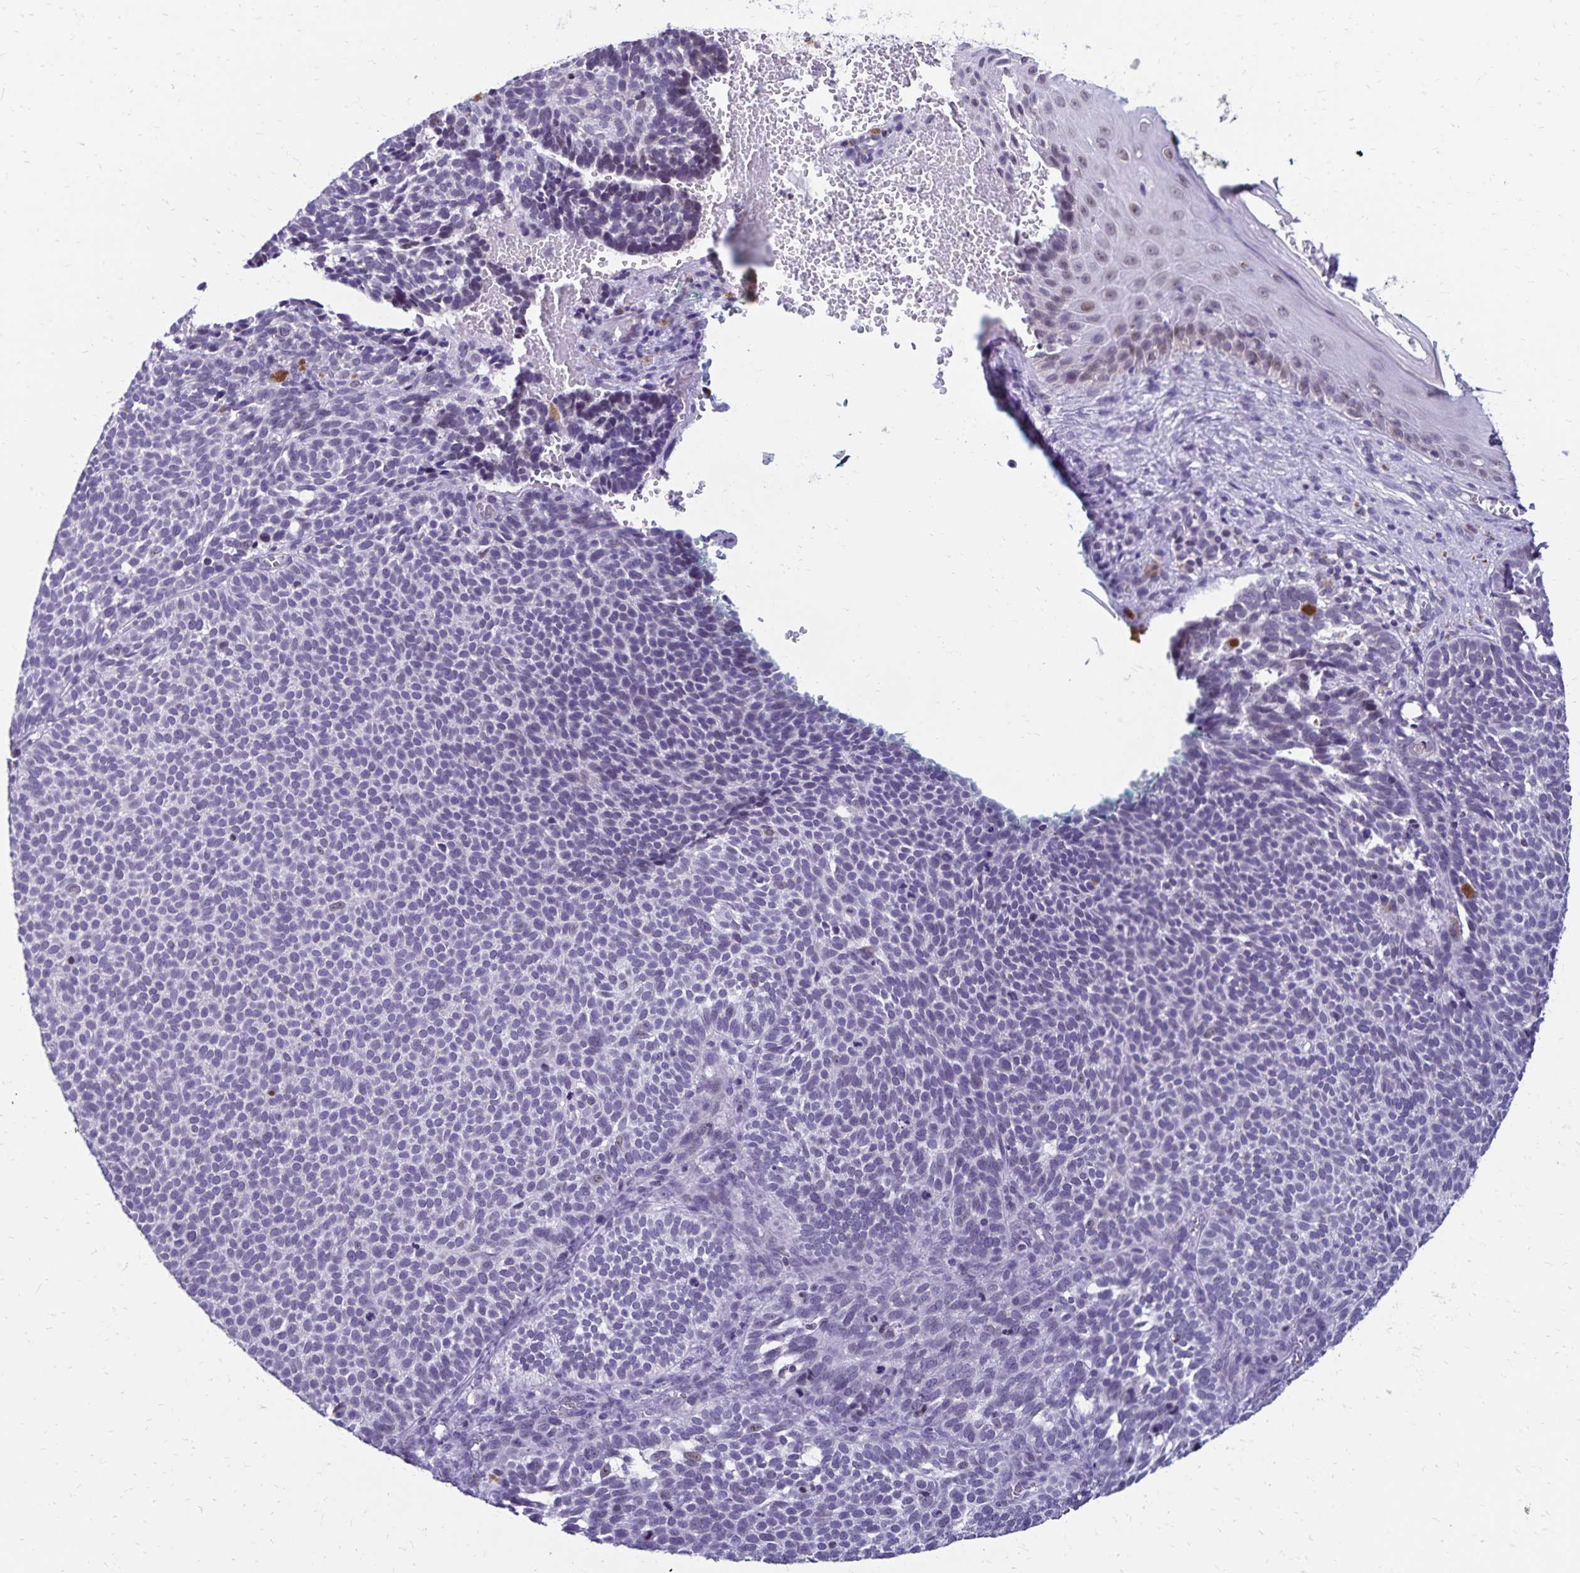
{"staining": {"intensity": "negative", "quantity": "none", "location": "none"}, "tissue": "skin cancer", "cell_type": "Tumor cells", "image_type": "cancer", "snomed": [{"axis": "morphology", "description": "Basal cell carcinoma"}, {"axis": "topography", "description": "Skin"}], "caption": "Immunohistochemistry photomicrograph of skin cancer stained for a protein (brown), which reveals no staining in tumor cells.", "gene": "FAM166C", "patient": {"sex": "male", "age": 63}}